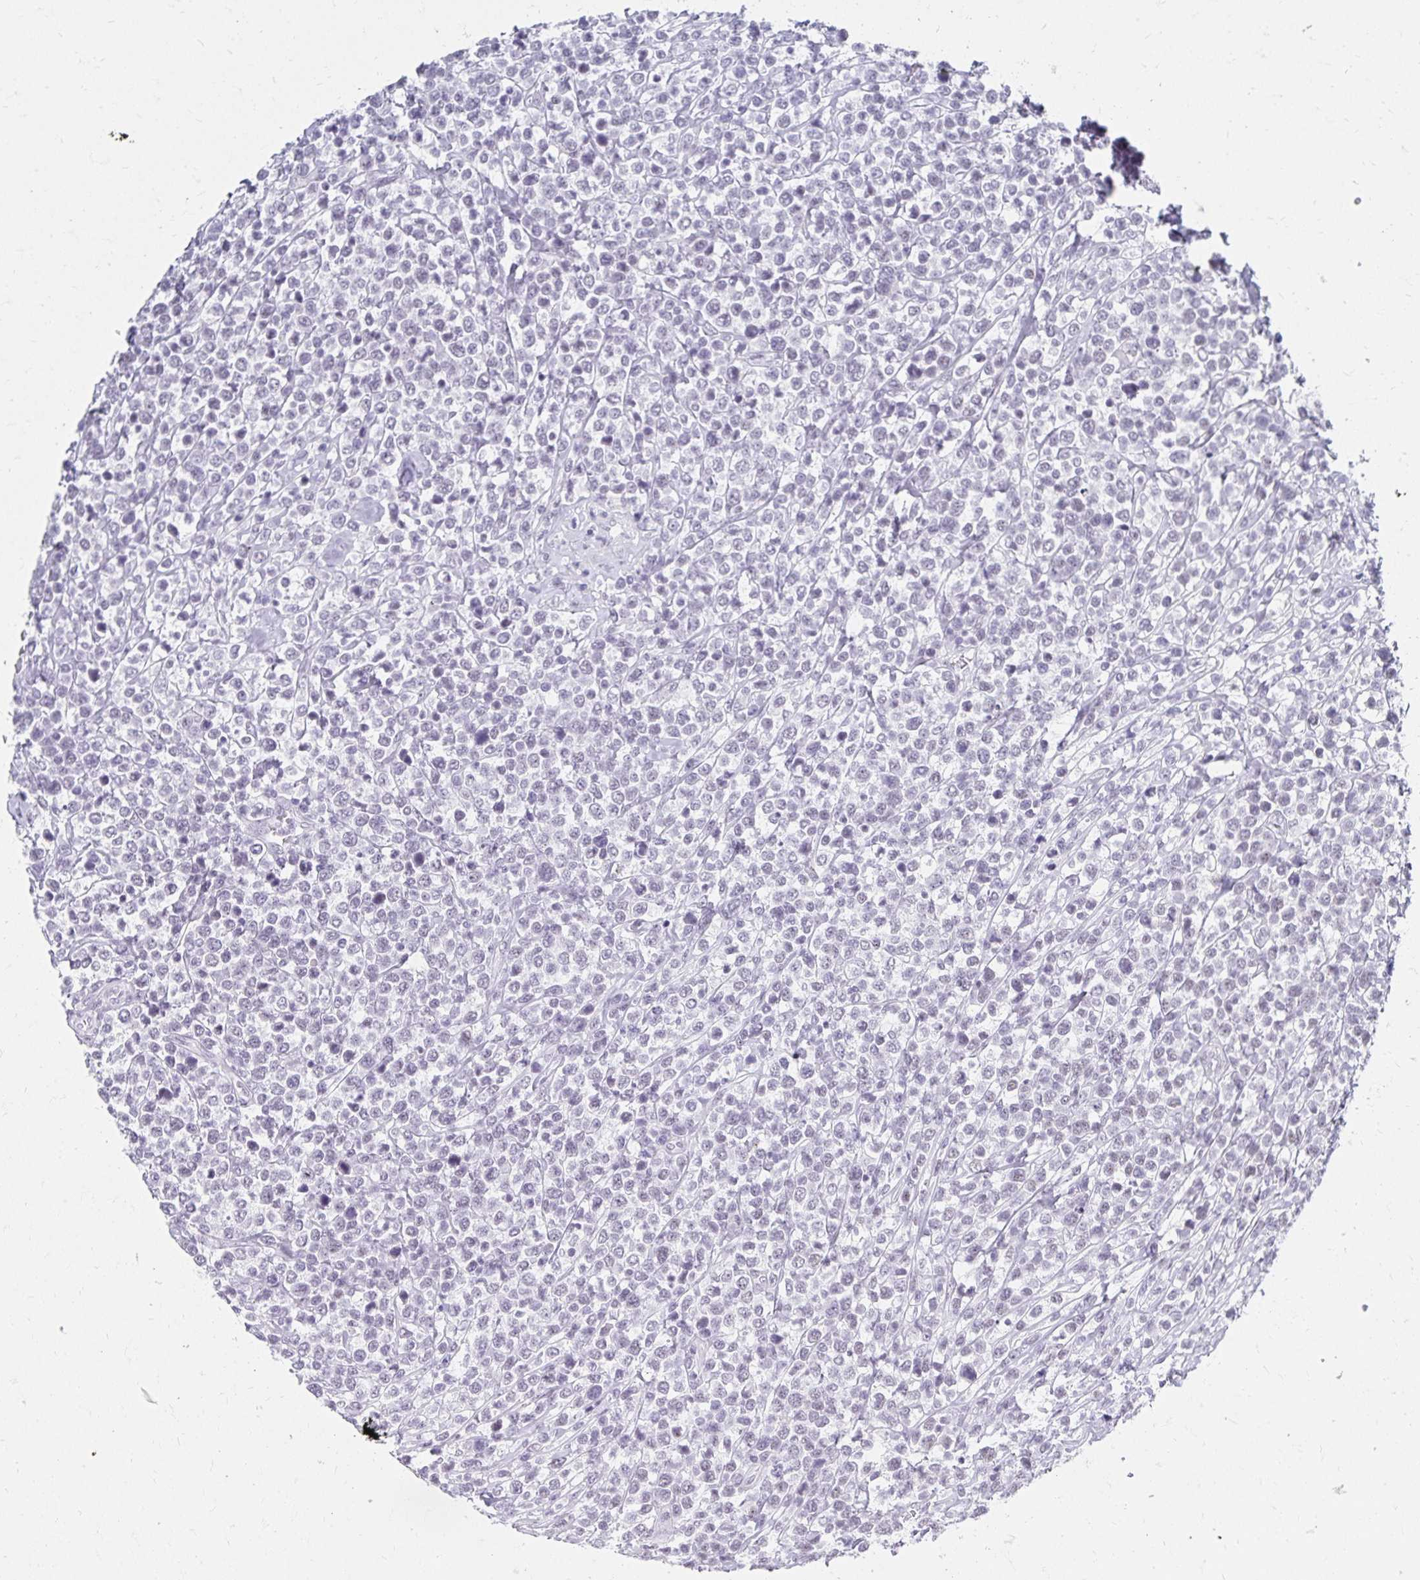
{"staining": {"intensity": "negative", "quantity": "none", "location": "none"}, "tissue": "lymphoma", "cell_type": "Tumor cells", "image_type": "cancer", "snomed": [{"axis": "morphology", "description": "Malignant lymphoma, non-Hodgkin's type, High grade"}, {"axis": "topography", "description": "Soft tissue"}], "caption": "There is no significant expression in tumor cells of high-grade malignant lymphoma, non-Hodgkin's type. Brightfield microscopy of IHC stained with DAB (3,3'-diaminobenzidine) (brown) and hematoxylin (blue), captured at high magnification.", "gene": "C20orf85", "patient": {"sex": "female", "age": 56}}